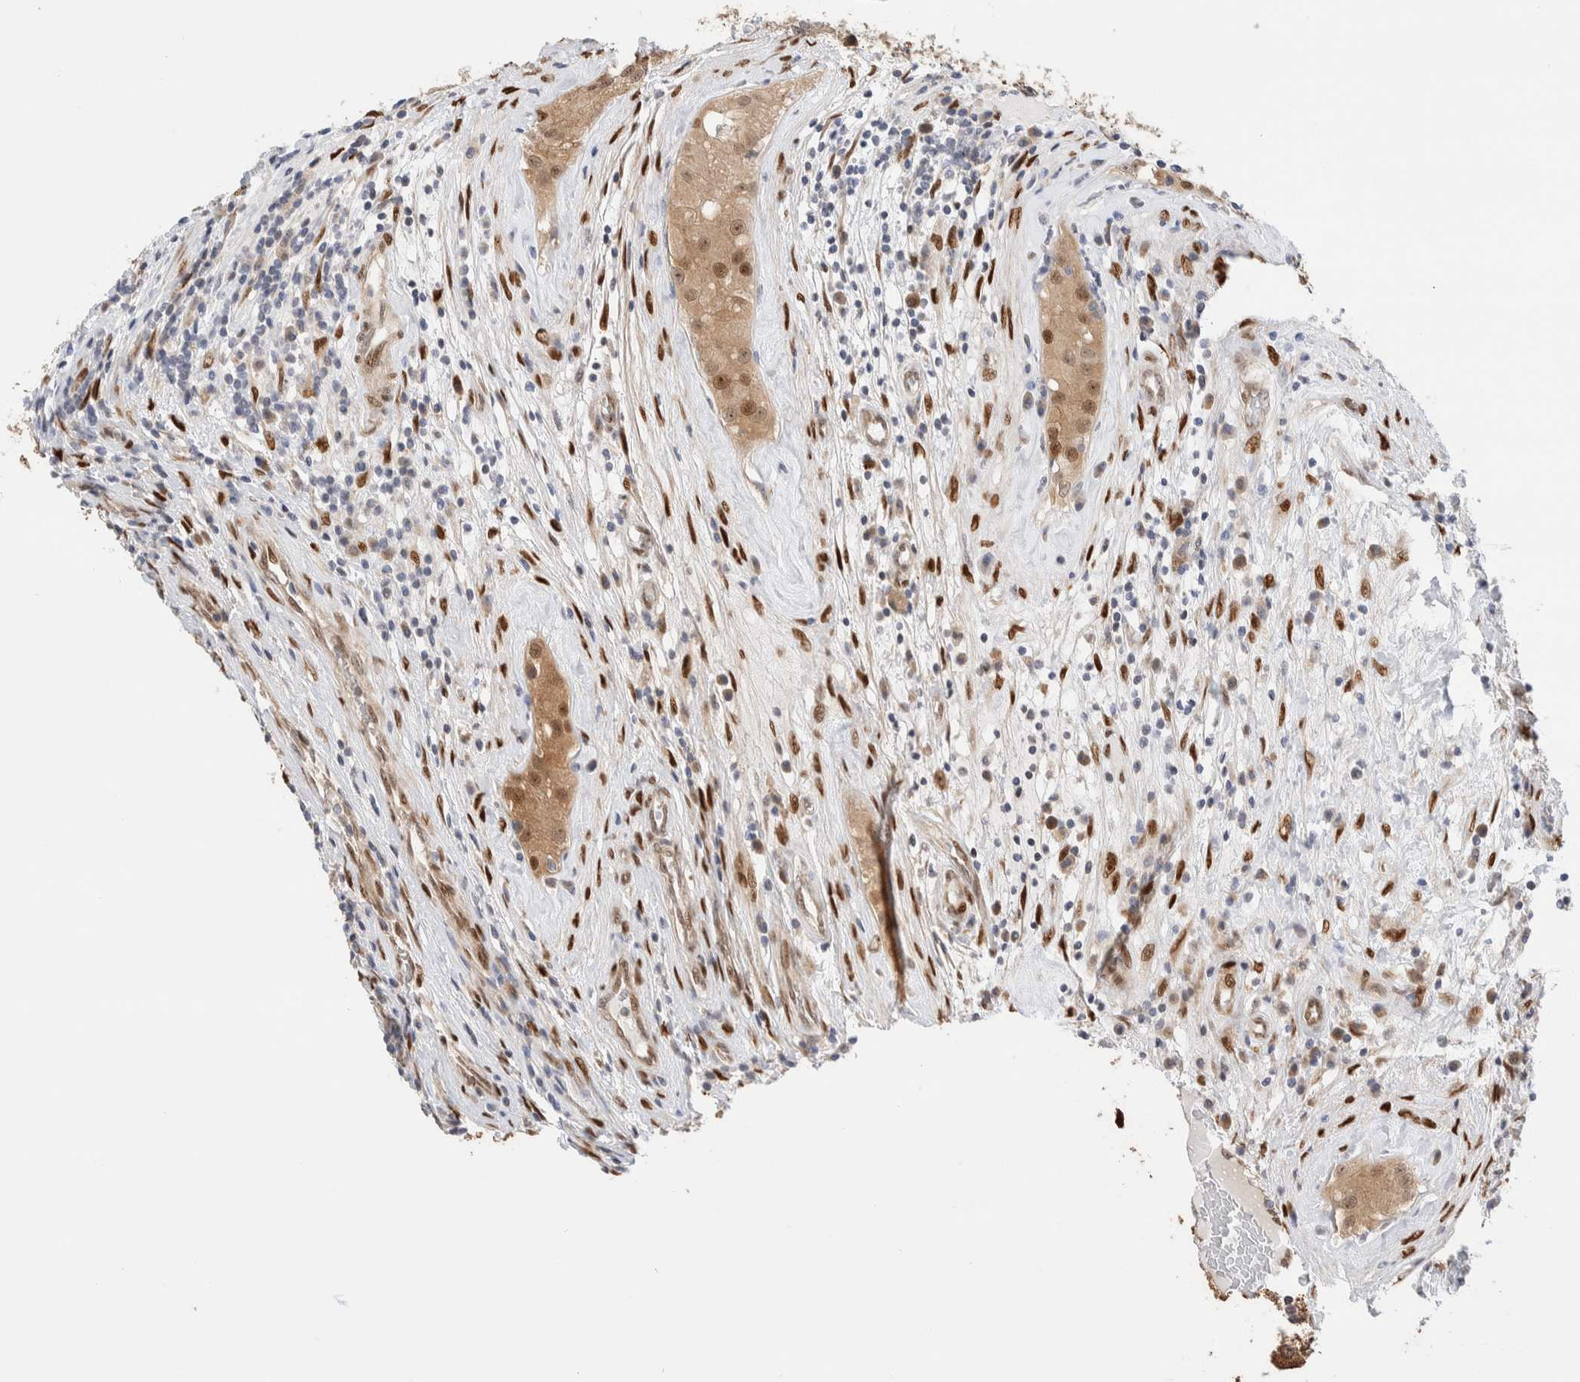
{"staining": {"intensity": "moderate", "quantity": ">75%", "location": "cytoplasmic/membranous,nuclear"}, "tissue": "testis cancer", "cell_type": "Tumor cells", "image_type": "cancer", "snomed": [{"axis": "morphology", "description": "Seminoma, NOS"}, {"axis": "morphology", "description": "Carcinoma, Embryonal, NOS"}, {"axis": "topography", "description": "Testis"}], "caption": "IHC staining of testis cancer, which exhibits medium levels of moderate cytoplasmic/membranous and nuclear positivity in about >75% of tumor cells indicating moderate cytoplasmic/membranous and nuclear protein positivity. The staining was performed using DAB (3,3'-diaminobenzidine) (brown) for protein detection and nuclei were counterstained in hematoxylin (blue).", "gene": "NSMAF", "patient": {"sex": "male", "age": 28}}